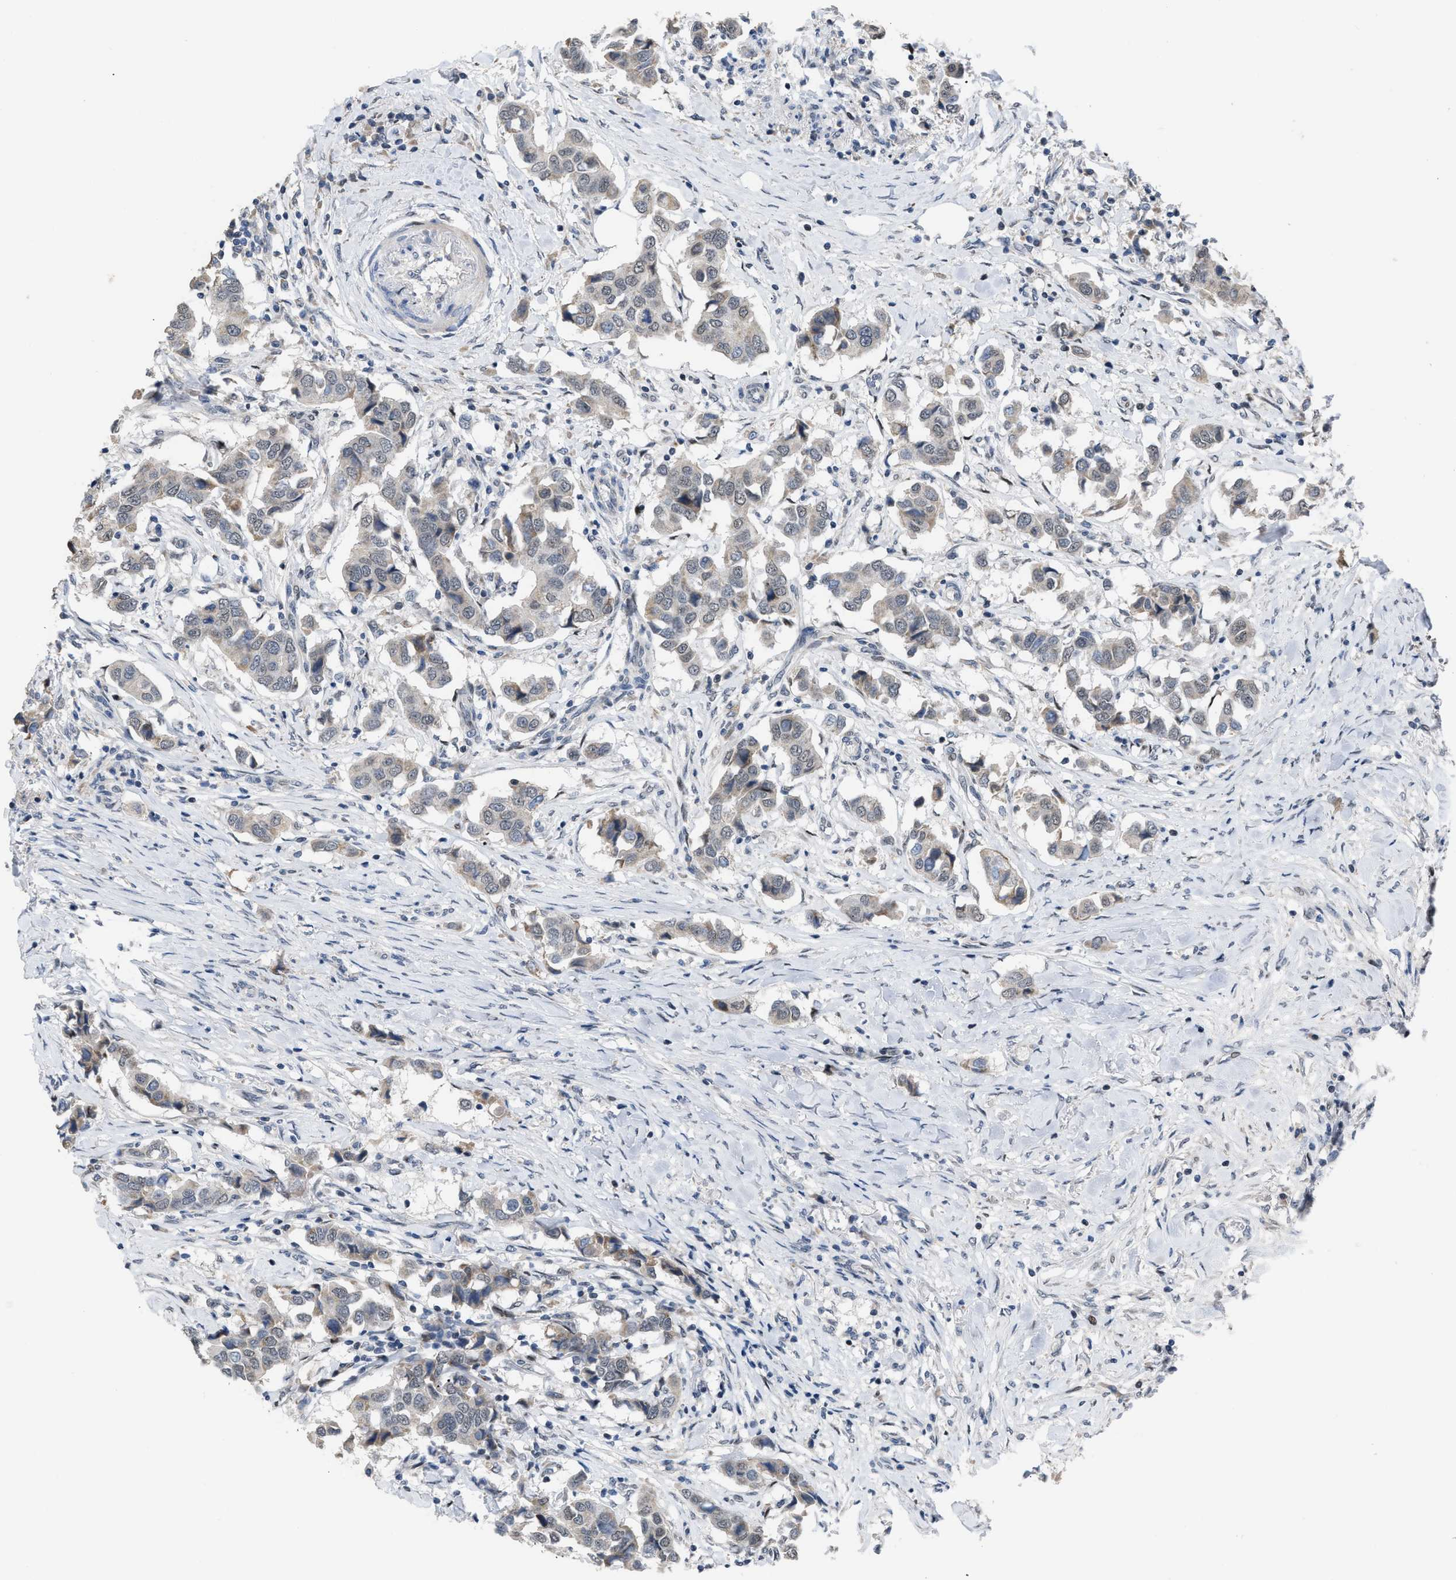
{"staining": {"intensity": "weak", "quantity": "25%-75%", "location": "cytoplasmic/membranous"}, "tissue": "breast cancer", "cell_type": "Tumor cells", "image_type": "cancer", "snomed": [{"axis": "morphology", "description": "Duct carcinoma"}, {"axis": "topography", "description": "Breast"}], "caption": "This micrograph demonstrates breast infiltrating ductal carcinoma stained with immunohistochemistry (IHC) to label a protein in brown. The cytoplasmic/membranous of tumor cells show weak positivity for the protein. Nuclei are counter-stained blue.", "gene": "SETDB1", "patient": {"sex": "female", "age": 80}}